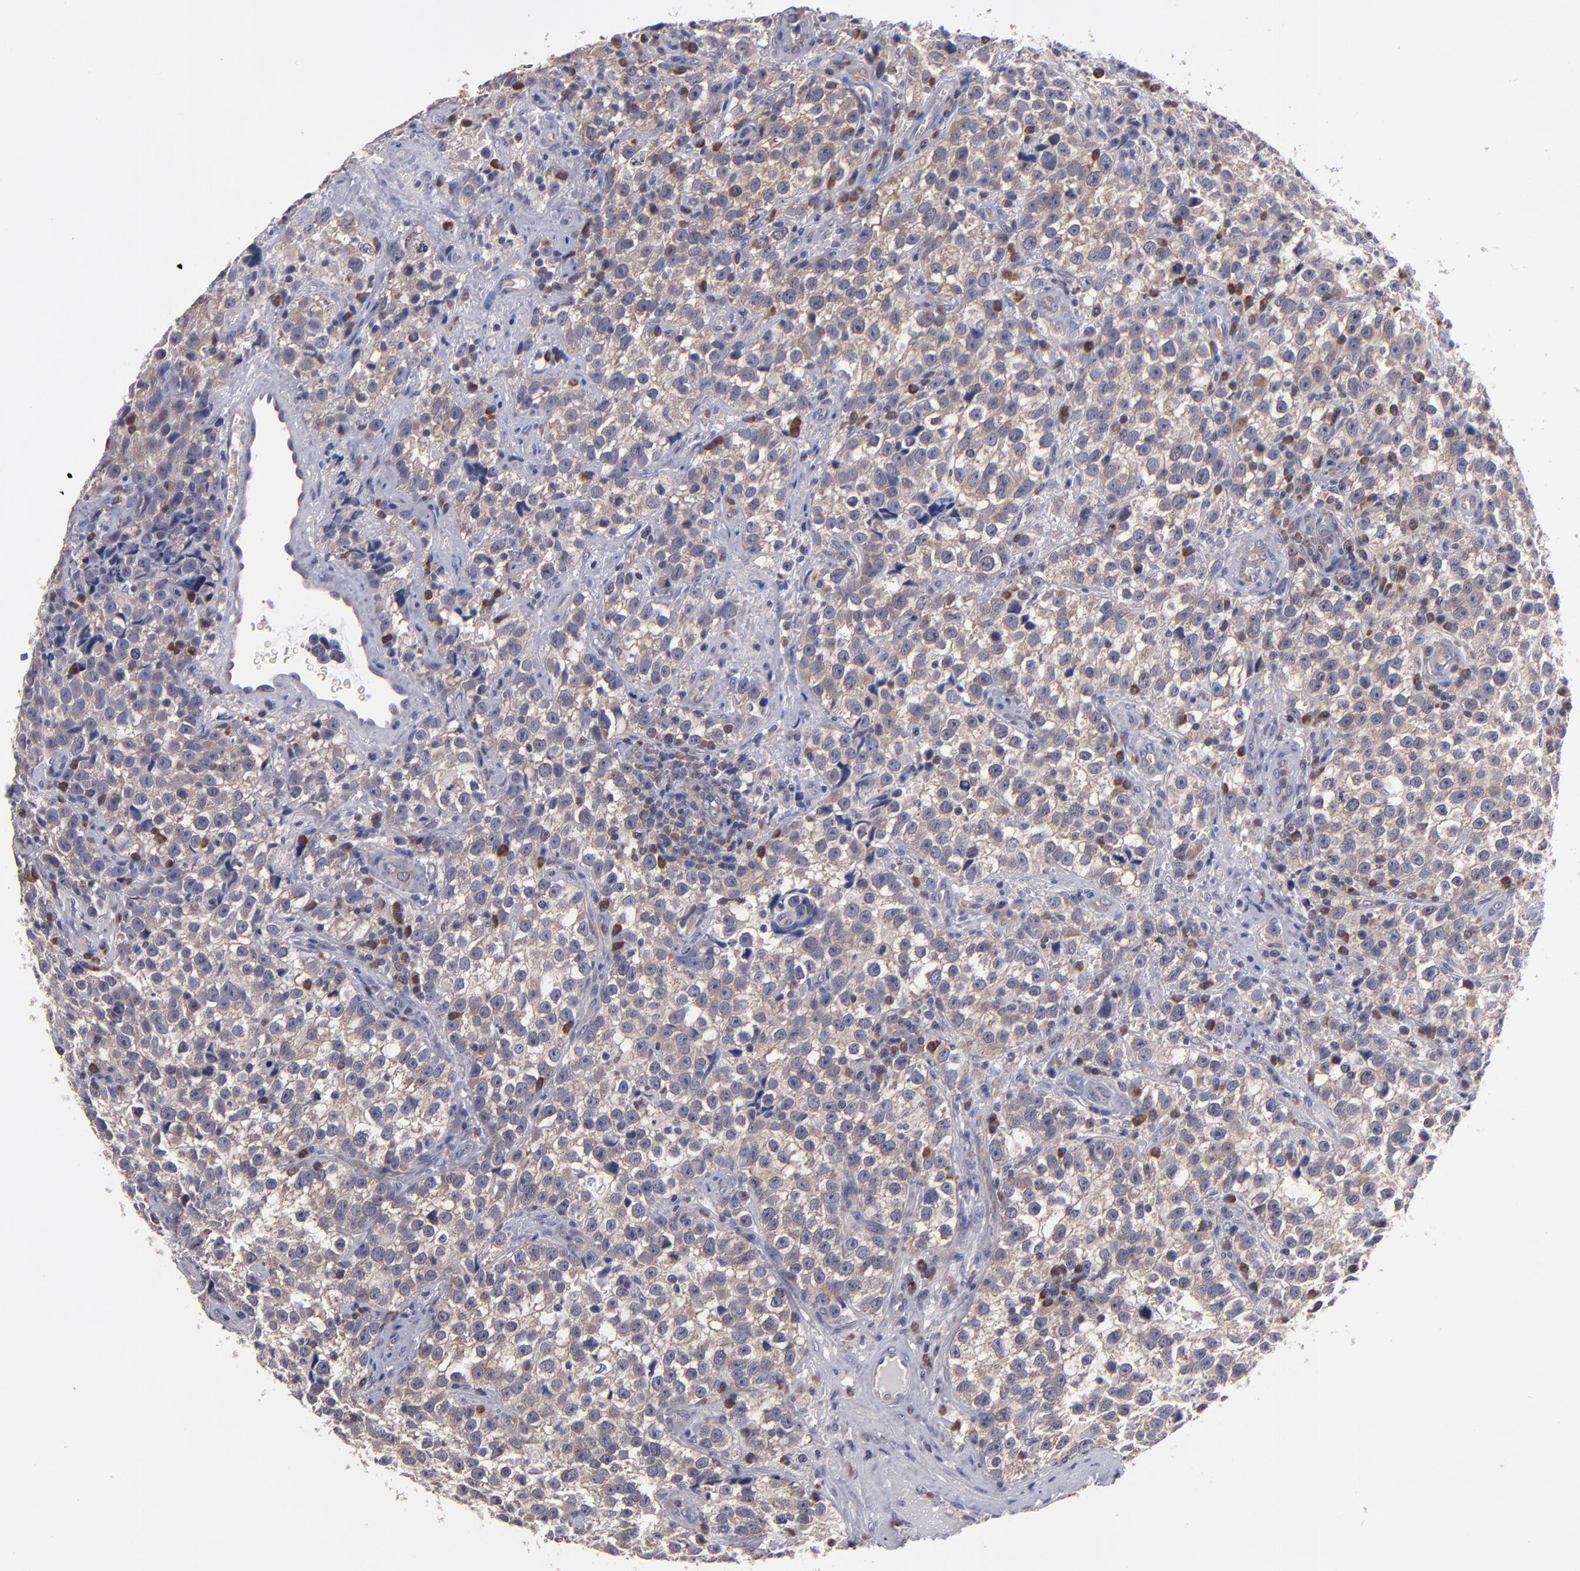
{"staining": {"intensity": "weak", "quantity": ">75%", "location": "cytoplasmic/membranous"}, "tissue": "testis cancer", "cell_type": "Tumor cells", "image_type": "cancer", "snomed": [{"axis": "morphology", "description": "Seminoma, NOS"}, {"axis": "topography", "description": "Testis"}], "caption": "Immunohistochemistry of human seminoma (testis) displays low levels of weak cytoplasmic/membranous positivity in approximately >75% of tumor cells.", "gene": "EIF3L", "patient": {"sex": "male", "age": 38}}